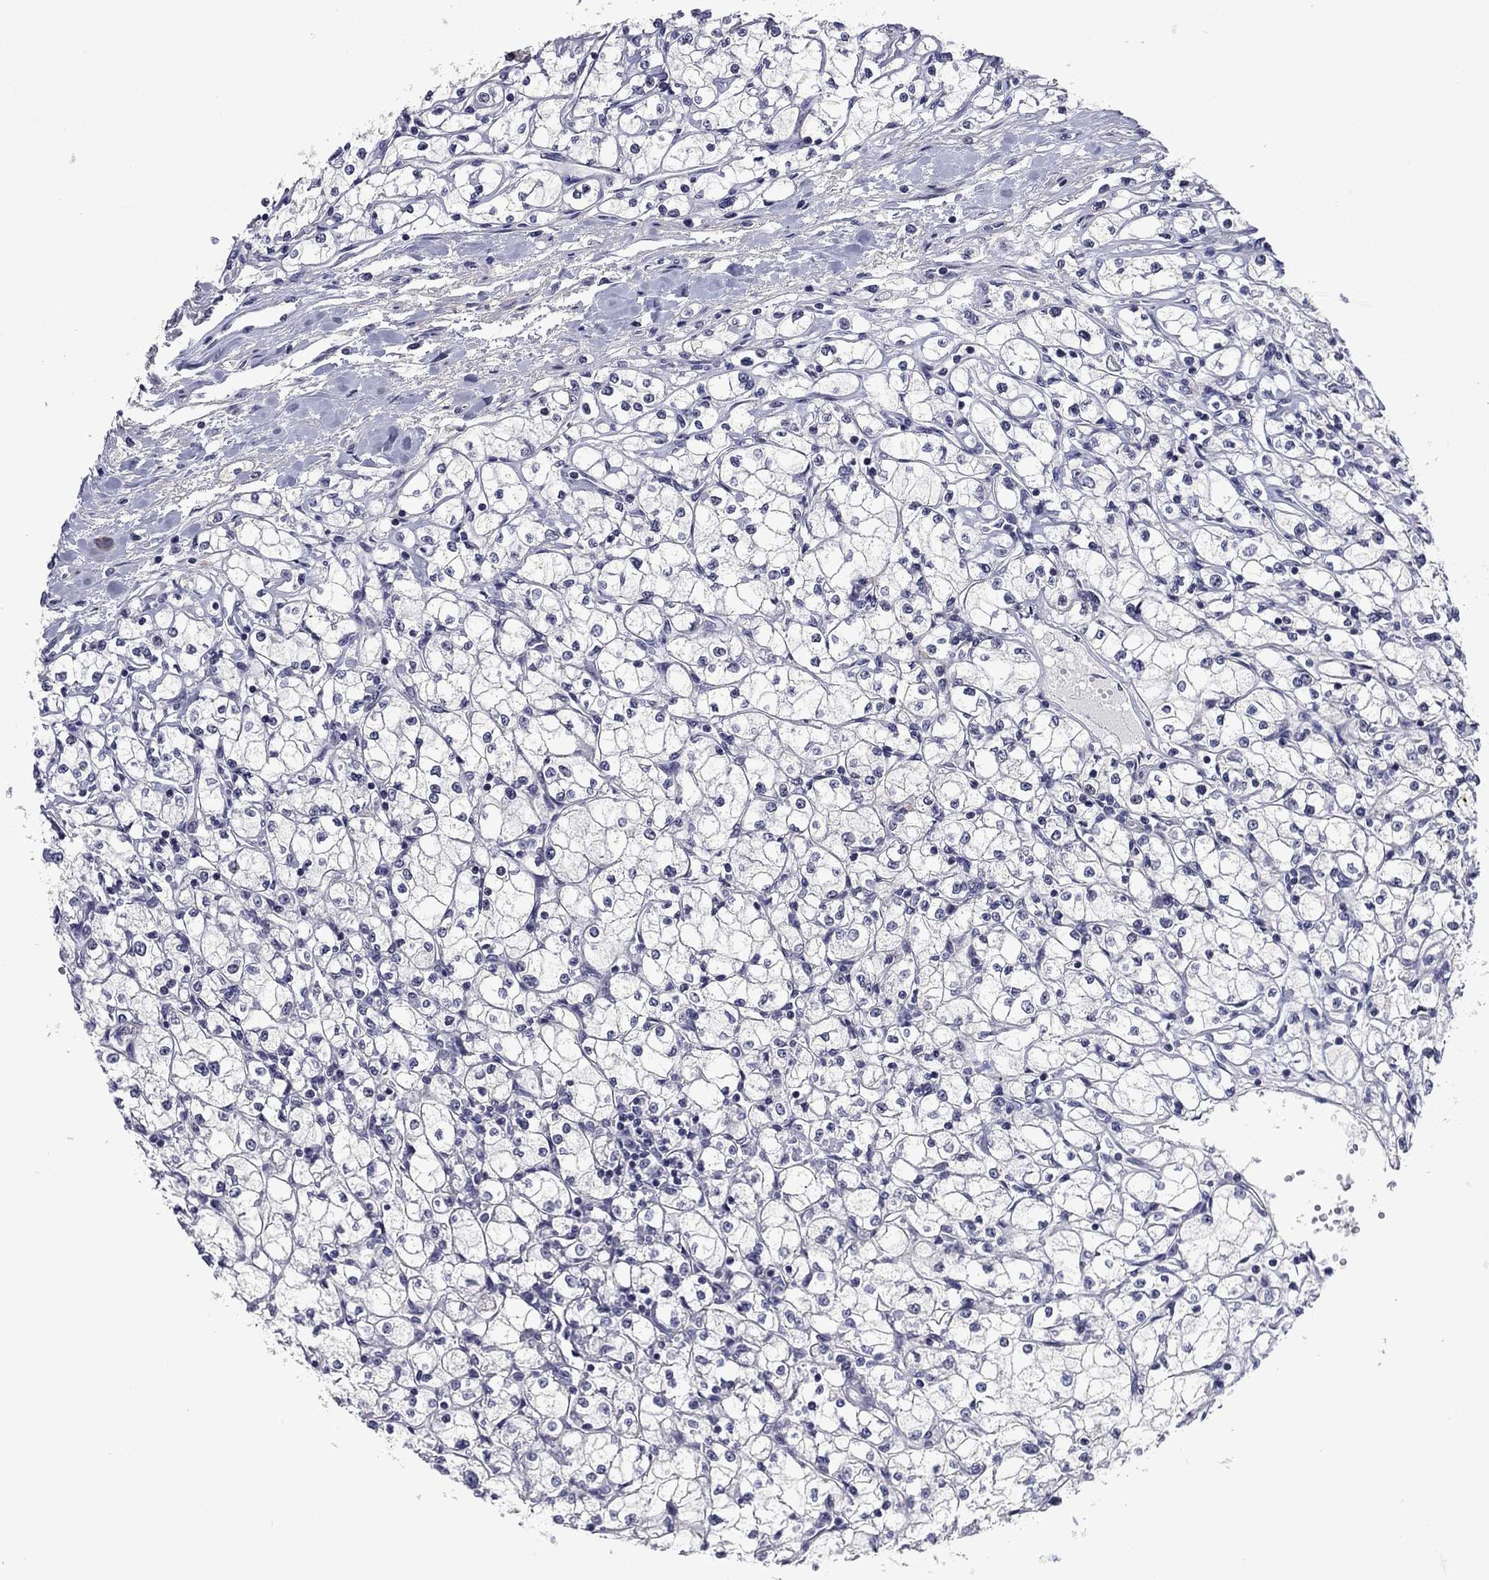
{"staining": {"intensity": "negative", "quantity": "none", "location": "none"}, "tissue": "renal cancer", "cell_type": "Tumor cells", "image_type": "cancer", "snomed": [{"axis": "morphology", "description": "Adenocarcinoma, NOS"}, {"axis": "topography", "description": "Kidney"}], "caption": "Tumor cells show no significant staining in renal cancer.", "gene": "SURF2", "patient": {"sex": "male", "age": 67}}